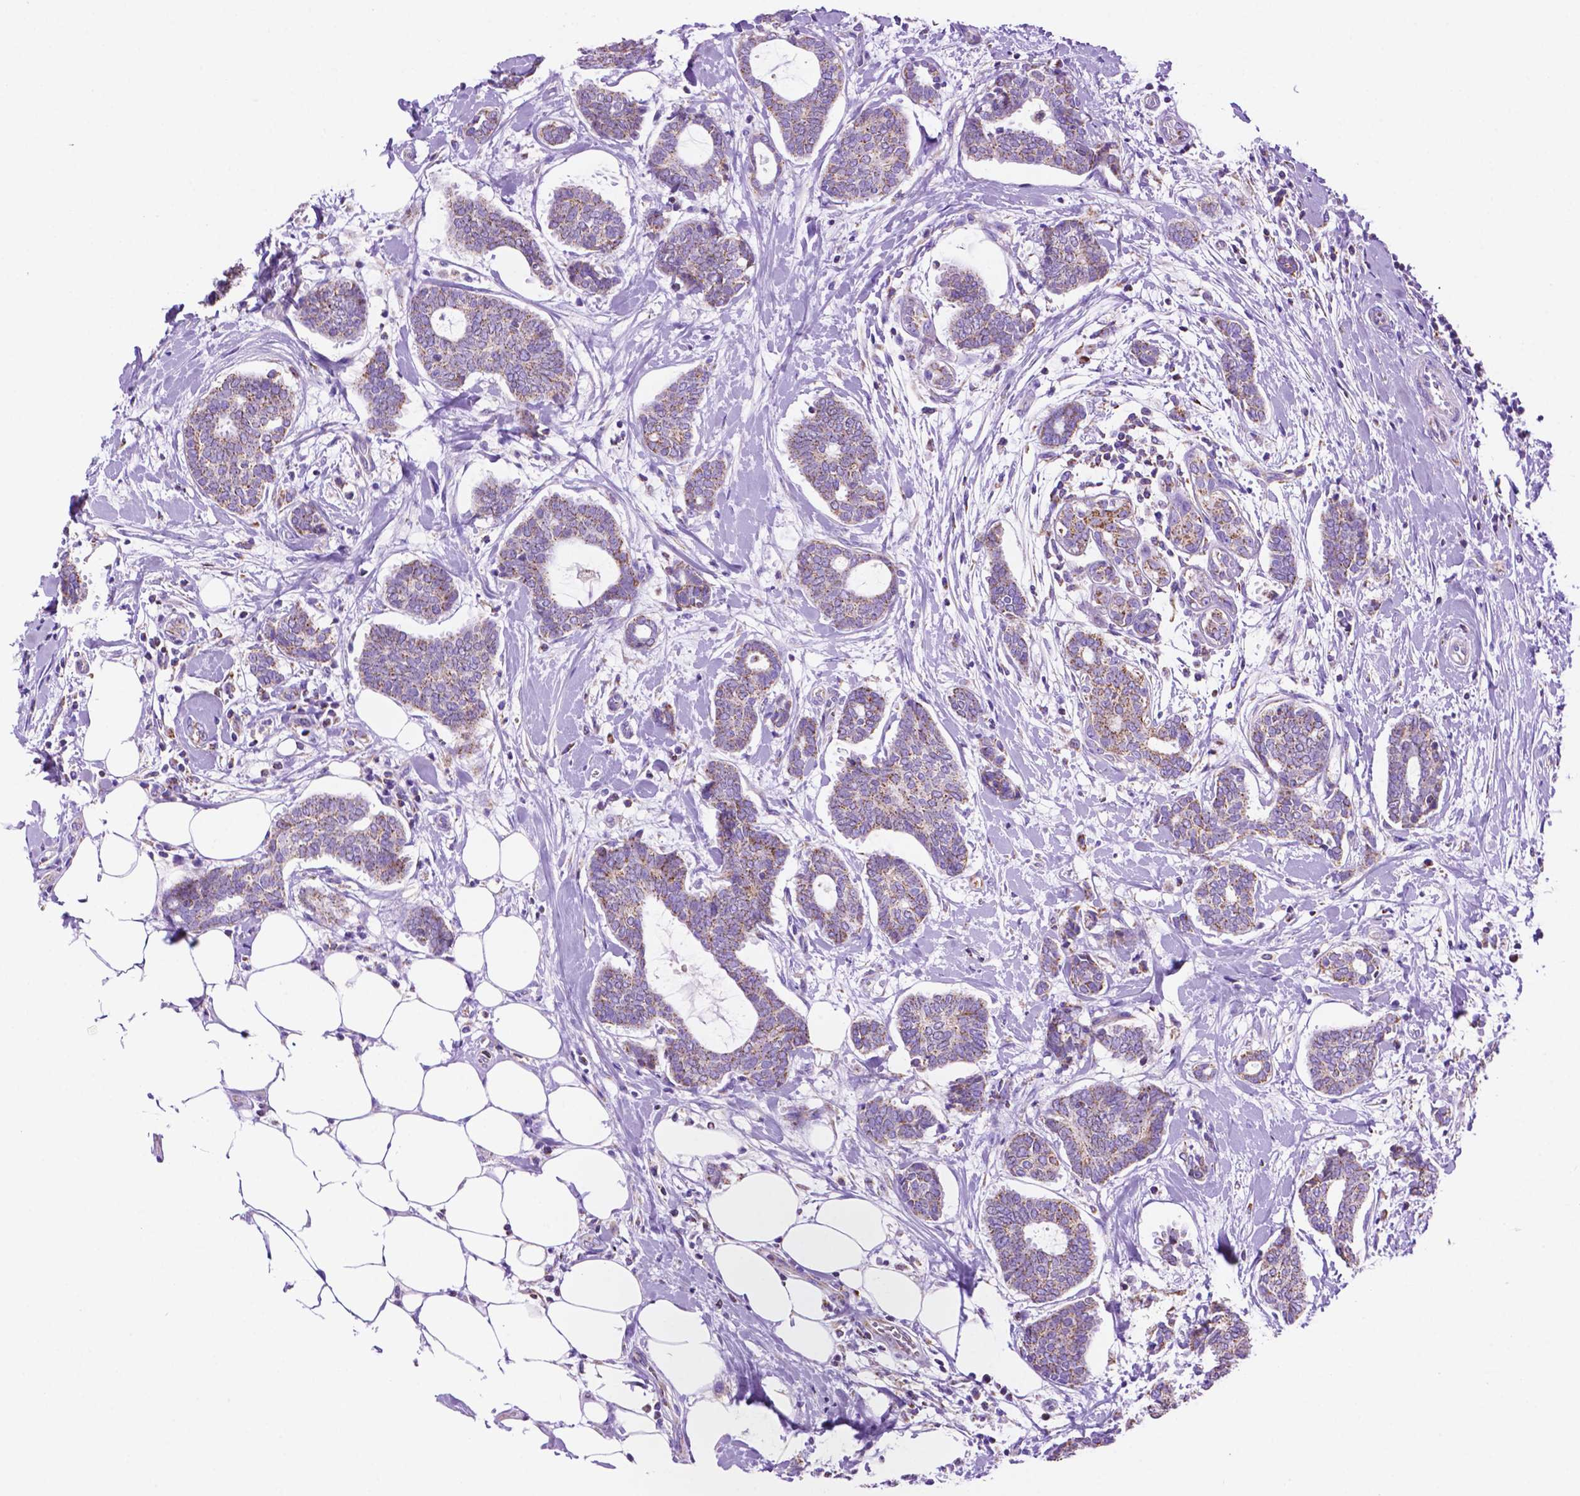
{"staining": {"intensity": "moderate", "quantity": ">75%", "location": "cytoplasmic/membranous"}, "tissue": "breast cancer", "cell_type": "Tumor cells", "image_type": "cancer", "snomed": [{"axis": "morphology", "description": "Intraductal carcinoma, in situ"}, {"axis": "morphology", "description": "Duct carcinoma"}, {"axis": "morphology", "description": "Lobular carcinoma, in situ"}, {"axis": "topography", "description": "Breast"}], "caption": "The immunohistochemical stain highlights moderate cytoplasmic/membranous expression in tumor cells of intraductal carcinoma (breast) tissue.", "gene": "GDPD5", "patient": {"sex": "female", "age": 44}}